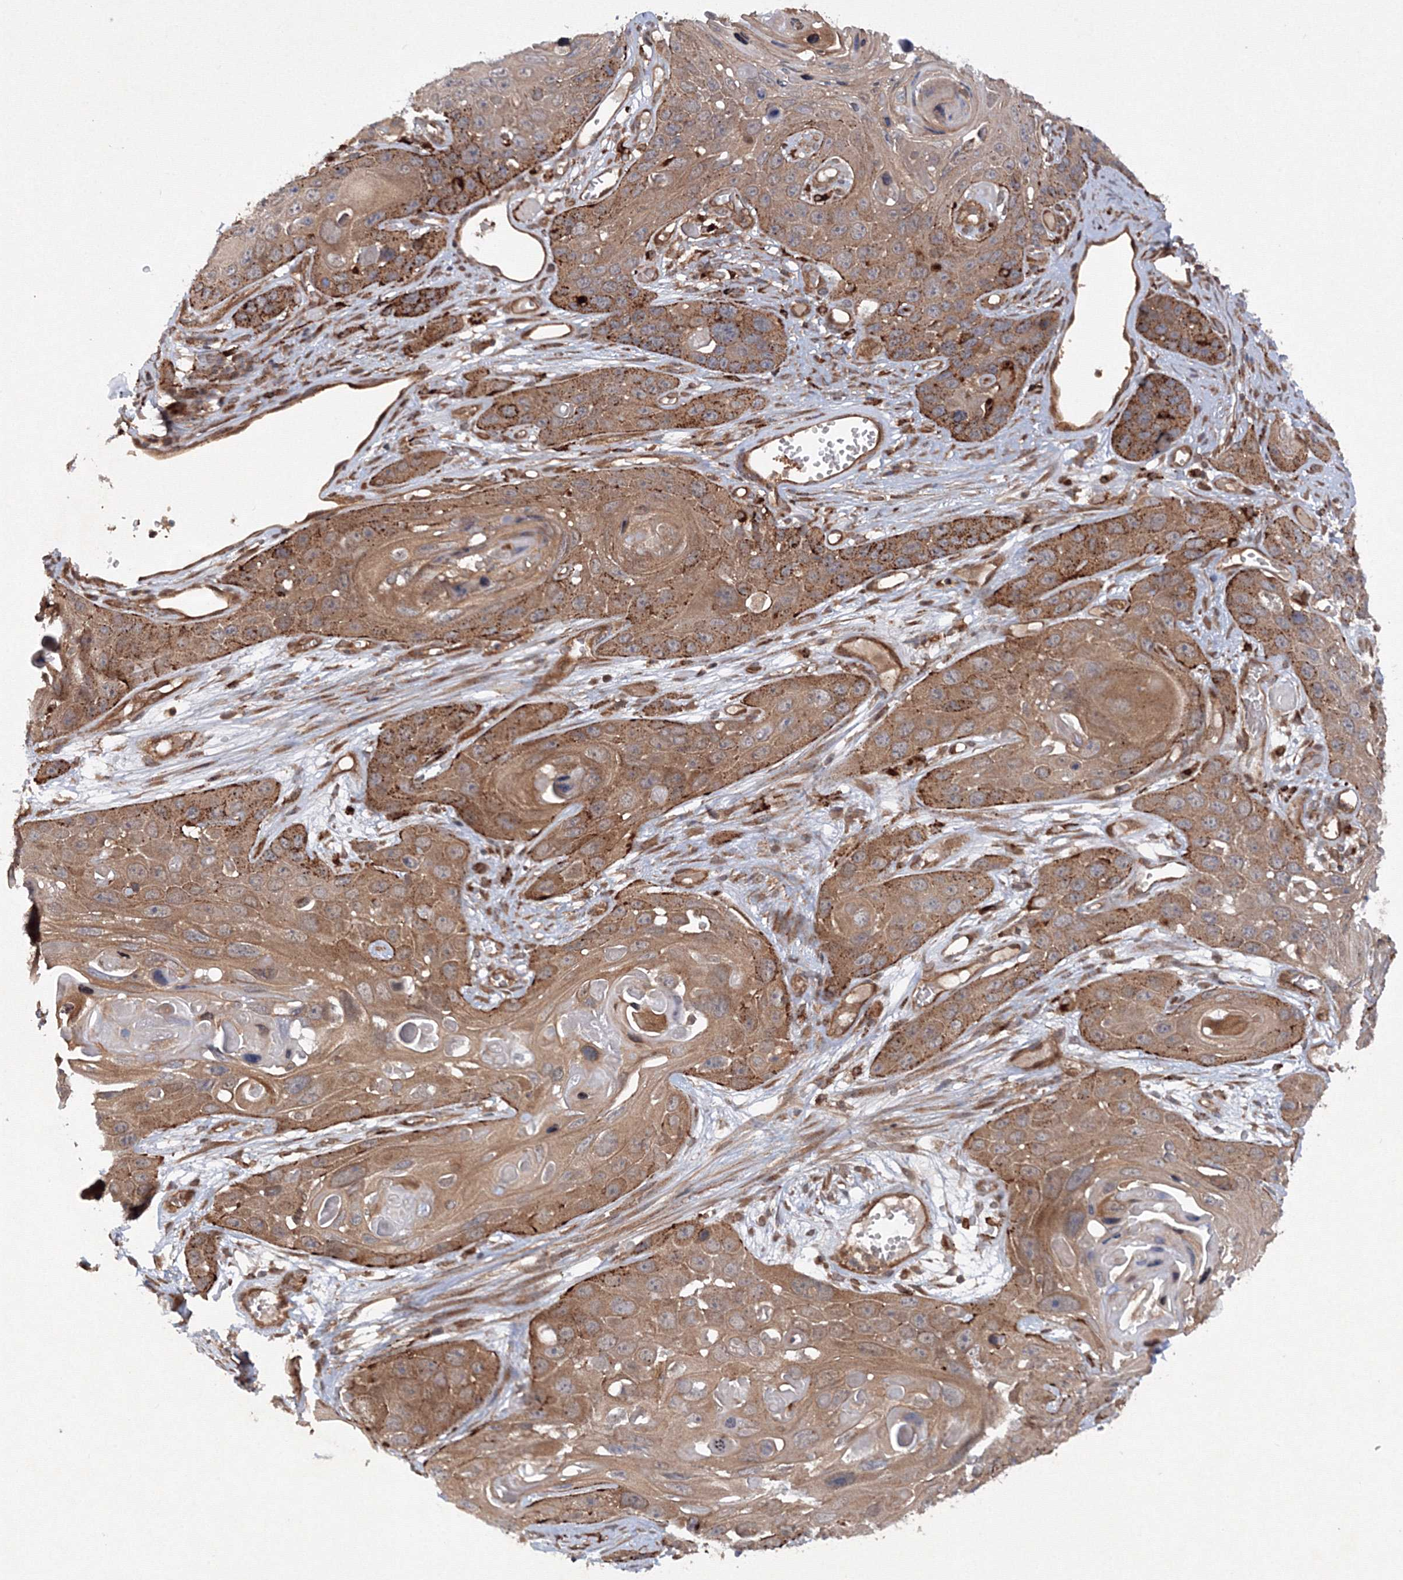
{"staining": {"intensity": "moderate", "quantity": ">75%", "location": "cytoplasmic/membranous"}, "tissue": "skin cancer", "cell_type": "Tumor cells", "image_type": "cancer", "snomed": [{"axis": "morphology", "description": "Squamous cell carcinoma, NOS"}, {"axis": "topography", "description": "Skin"}], "caption": "Protein analysis of squamous cell carcinoma (skin) tissue exhibits moderate cytoplasmic/membranous staining in approximately >75% of tumor cells.", "gene": "DCTD", "patient": {"sex": "male", "age": 55}}